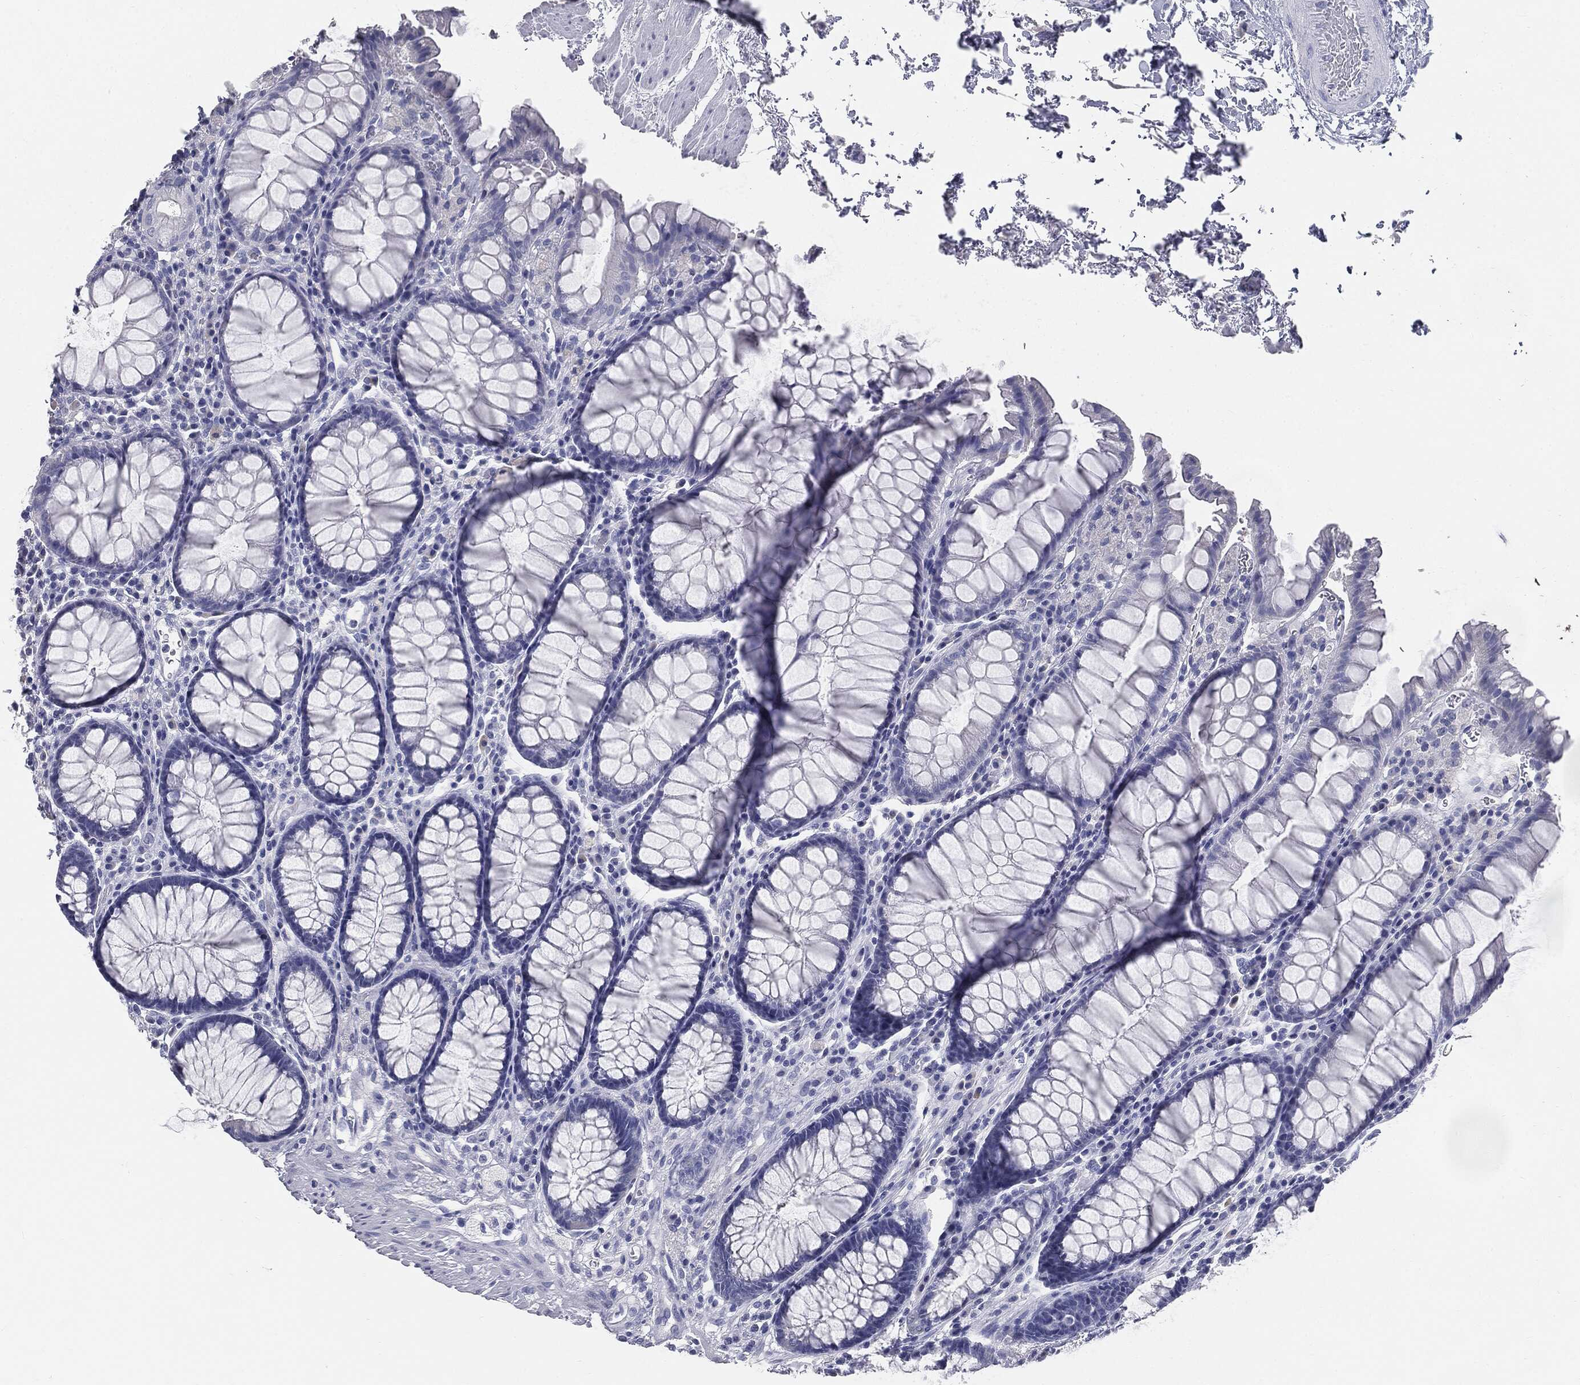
{"staining": {"intensity": "negative", "quantity": "none", "location": "none"}, "tissue": "rectum", "cell_type": "Glandular cells", "image_type": "normal", "snomed": [{"axis": "morphology", "description": "Normal tissue, NOS"}, {"axis": "topography", "description": "Rectum"}], "caption": "Immunohistochemistry (IHC) micrograph of benign human rectum stained for a protein (brown), which exhibits no positivity in glandular cells.", "gene": "CUZD1", "patient": {"sex": "female", "age": 68}}